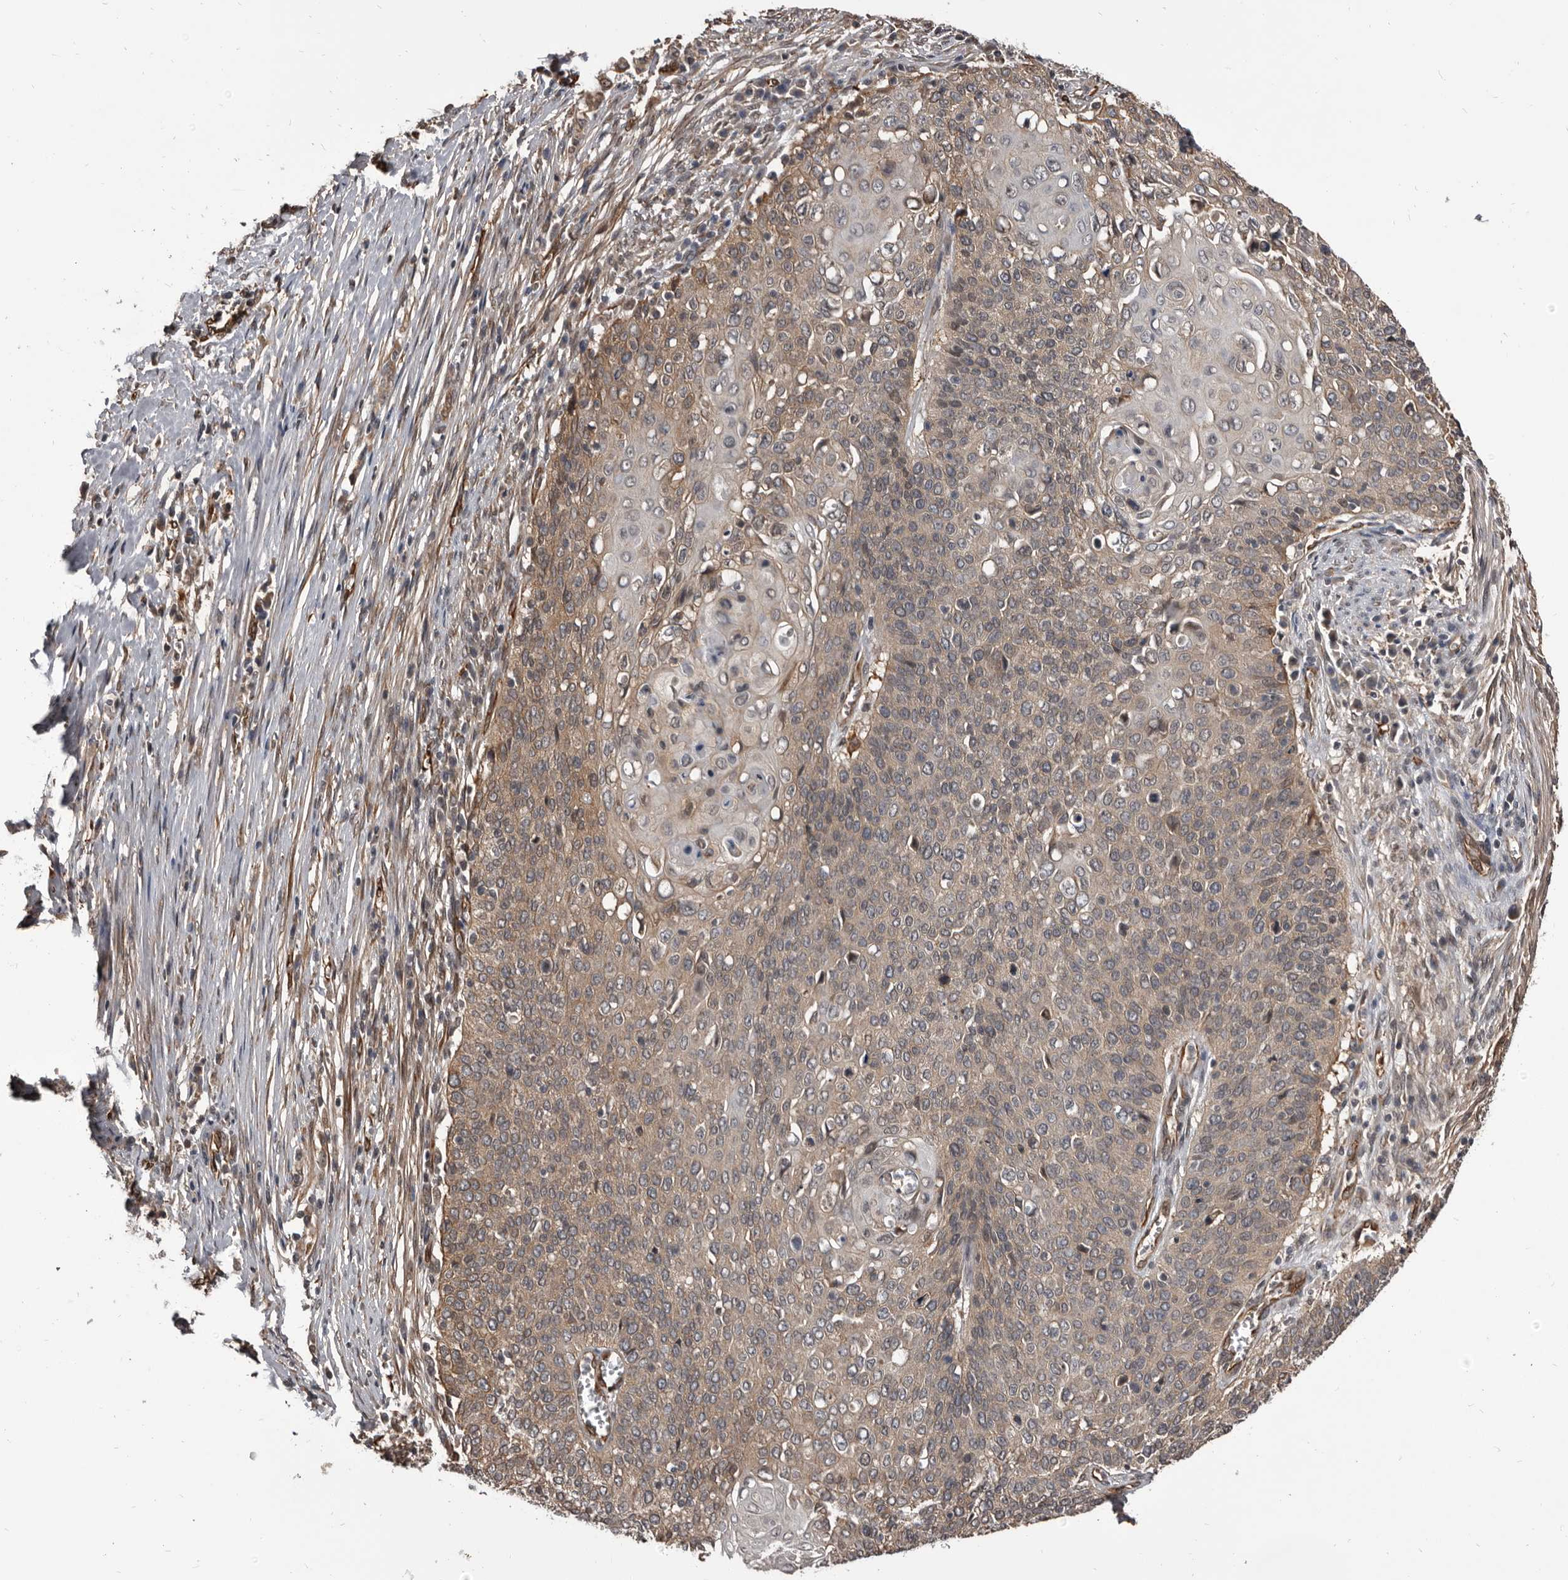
{"staining": {"intensity": "weak", "quantity": ">75%", "location": "cytoplasmic/membranous"}, "tissue": "cervical cancer", "cell_type": "Tumor cells", "image_type": "cancer", "snomed": [{"axis": "morphology", "description": "Squamous cell carcinoma, NOS"}, {"axis": "topography", "description": "Cervix"}], "caption": "Cervical squamous cell carcinoma stained with IHC displays weak cytoplasmic/membranous staining in about >75% of tumor cells.", "gene": "ADAMTS20", "patient": {"sex": "female", "age": 39}}